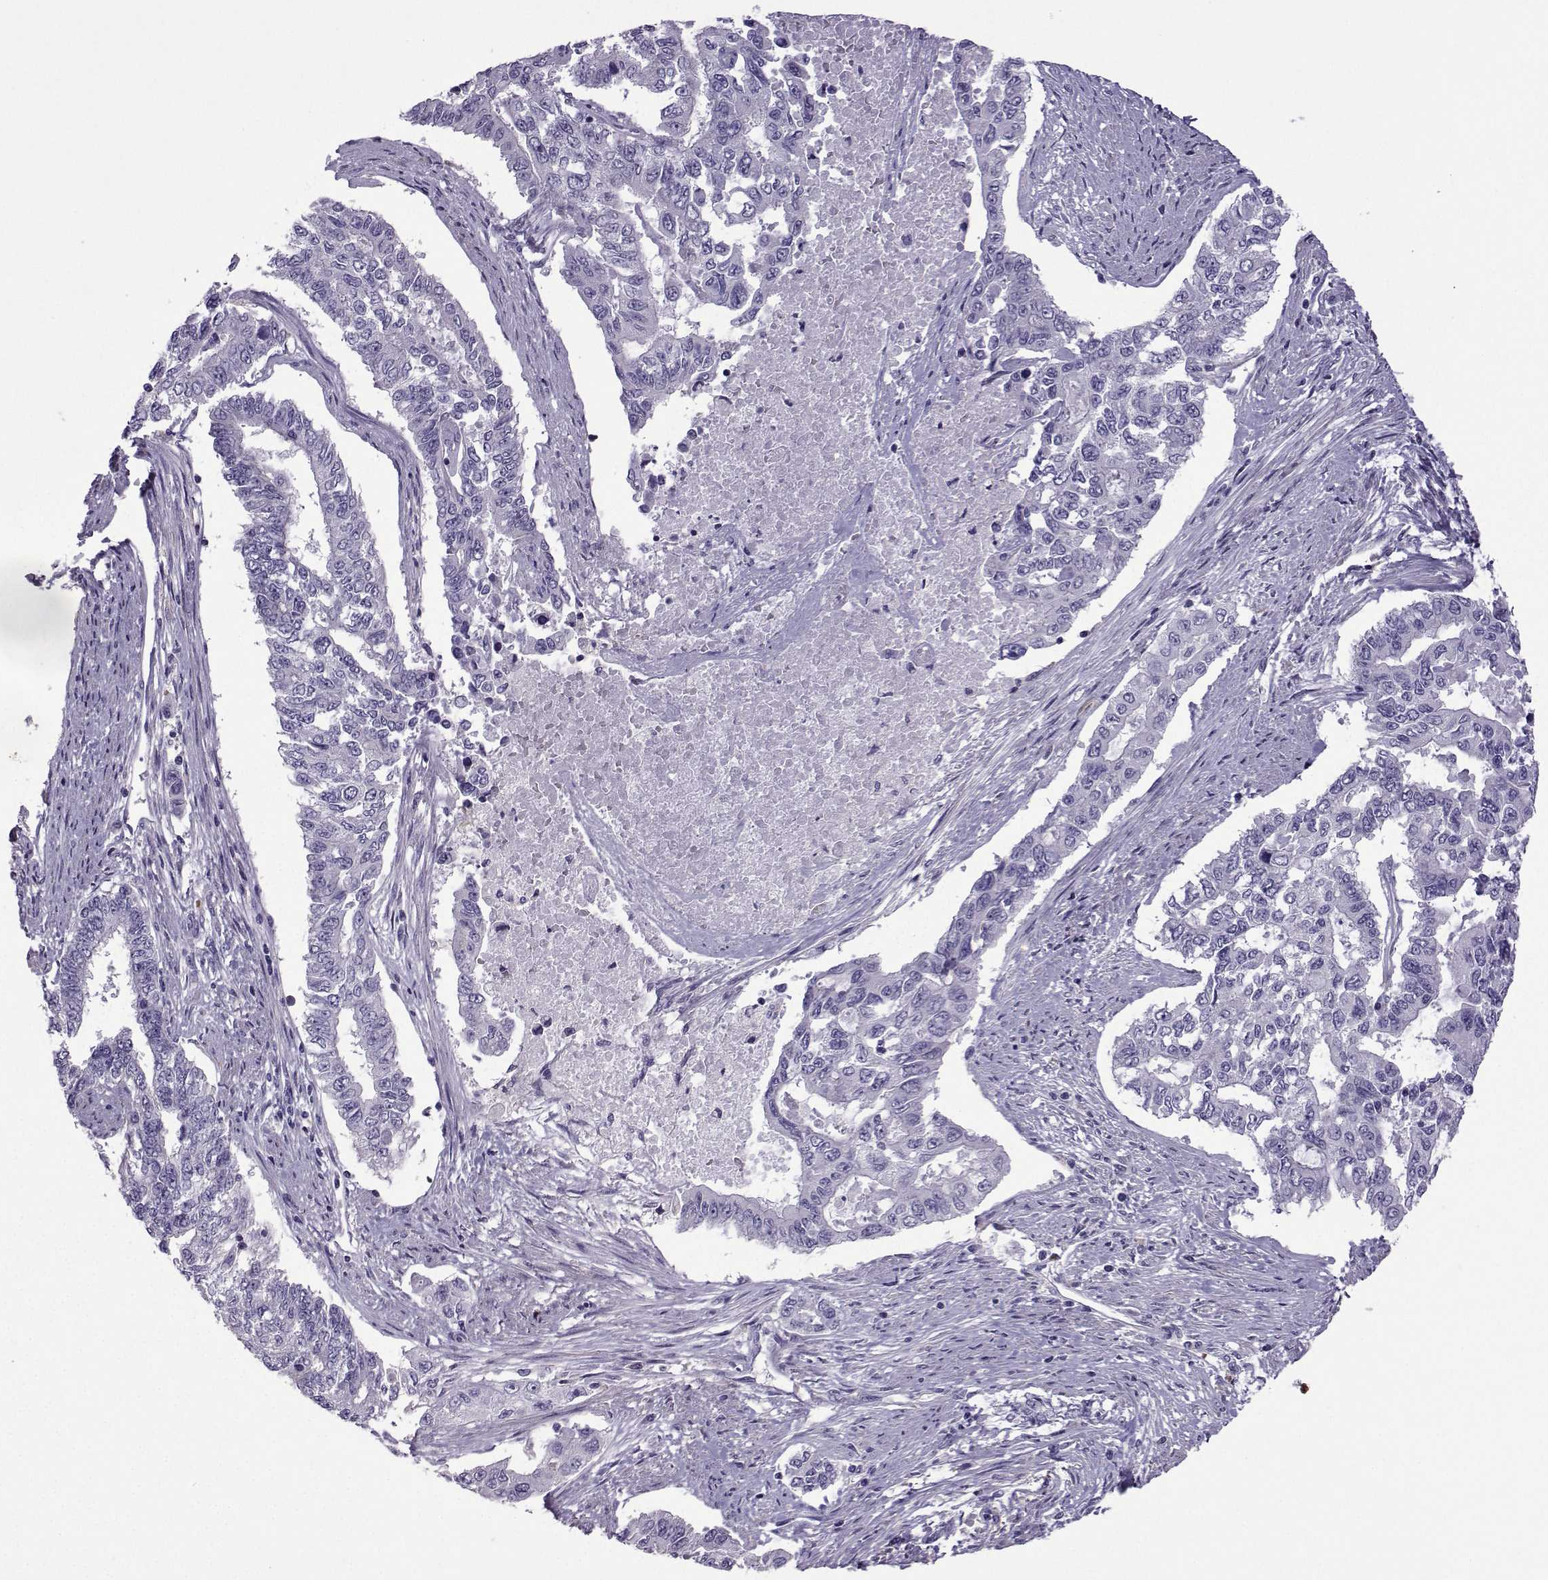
{"staining": {"intensity": "negative", "quantity": "none", "location": "none"}, "tissue": "endometrial cancer", "cell_type": "Tumor cells", "image_type": "cancer", "snomed": [{"axis": "morphology", "description": "Adenocarcinoma, NOS"}, {"axis": "topography", "description": "Uterus"}], "caption": "Immunohistochemistry (IHC) micrograph of neoplastic tissue: human endometrial cancer (adenocarcinoma) stained with DAB (3,3'-diaminobenzidine) exhibits no significant protein staining in tumor cells.", "gene": "CFAP70", "patient": {"sex": "female", "age": 59}}